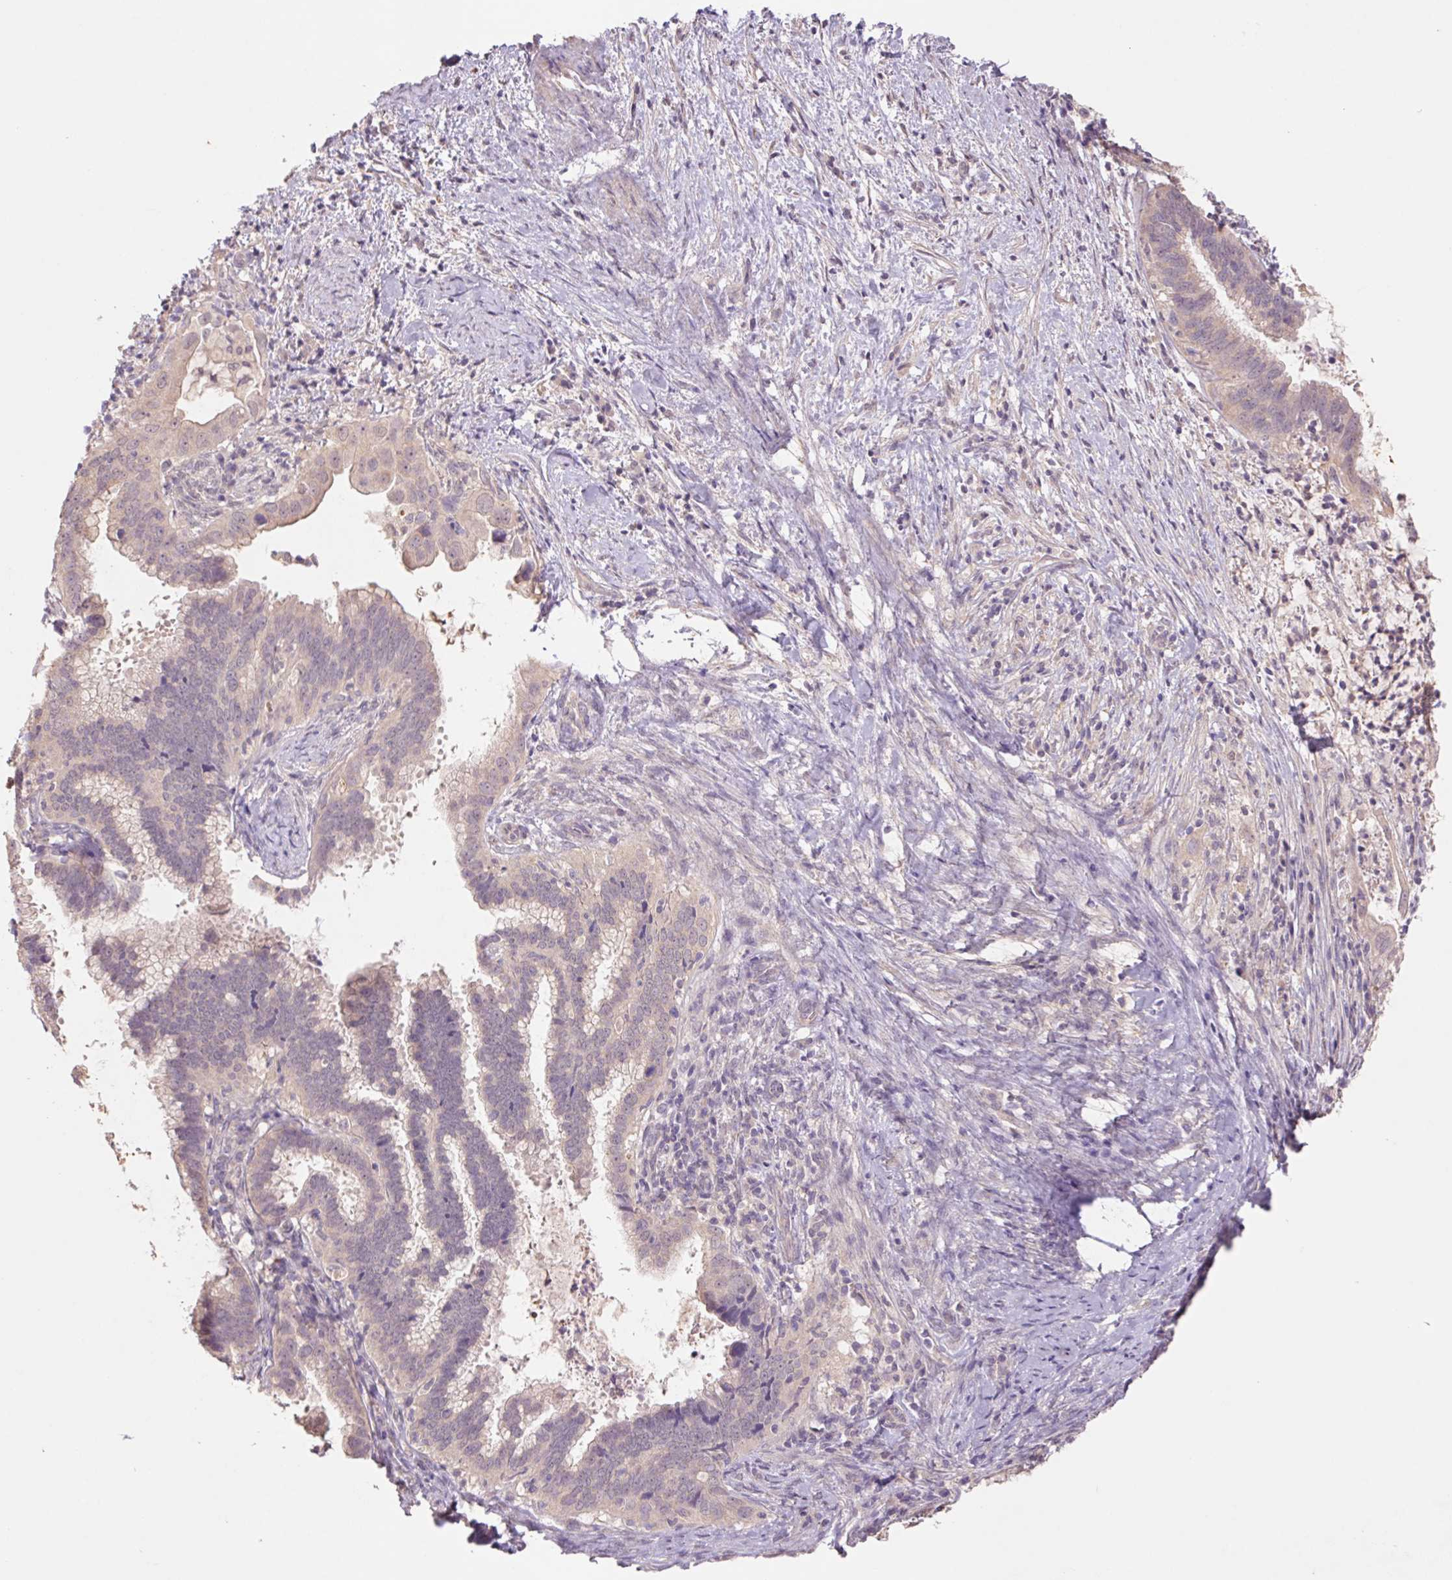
{"staining": {"intensity": "weak", "quantity": "25%-75%", "location": "cytoplasmic/membranous"}, "tissue": "cervical cancer", "cell_type": "Tumor cells", "image_type": "cancer", "snomed": [{"axis": "morphology", "description": "Adenocarcinoma, NOS"}, {"axis": "topography", "description": "Cervix"}], "caption": "The micrograph demonstrates immunohistochemical staining of adenocarcinoma (cervical). There is weak cytoplasmic/membranous expression is present in about 25%-75% of tumor cells.", "gene": "GRM2", "patient": {"sex": "female", "age": 56}}